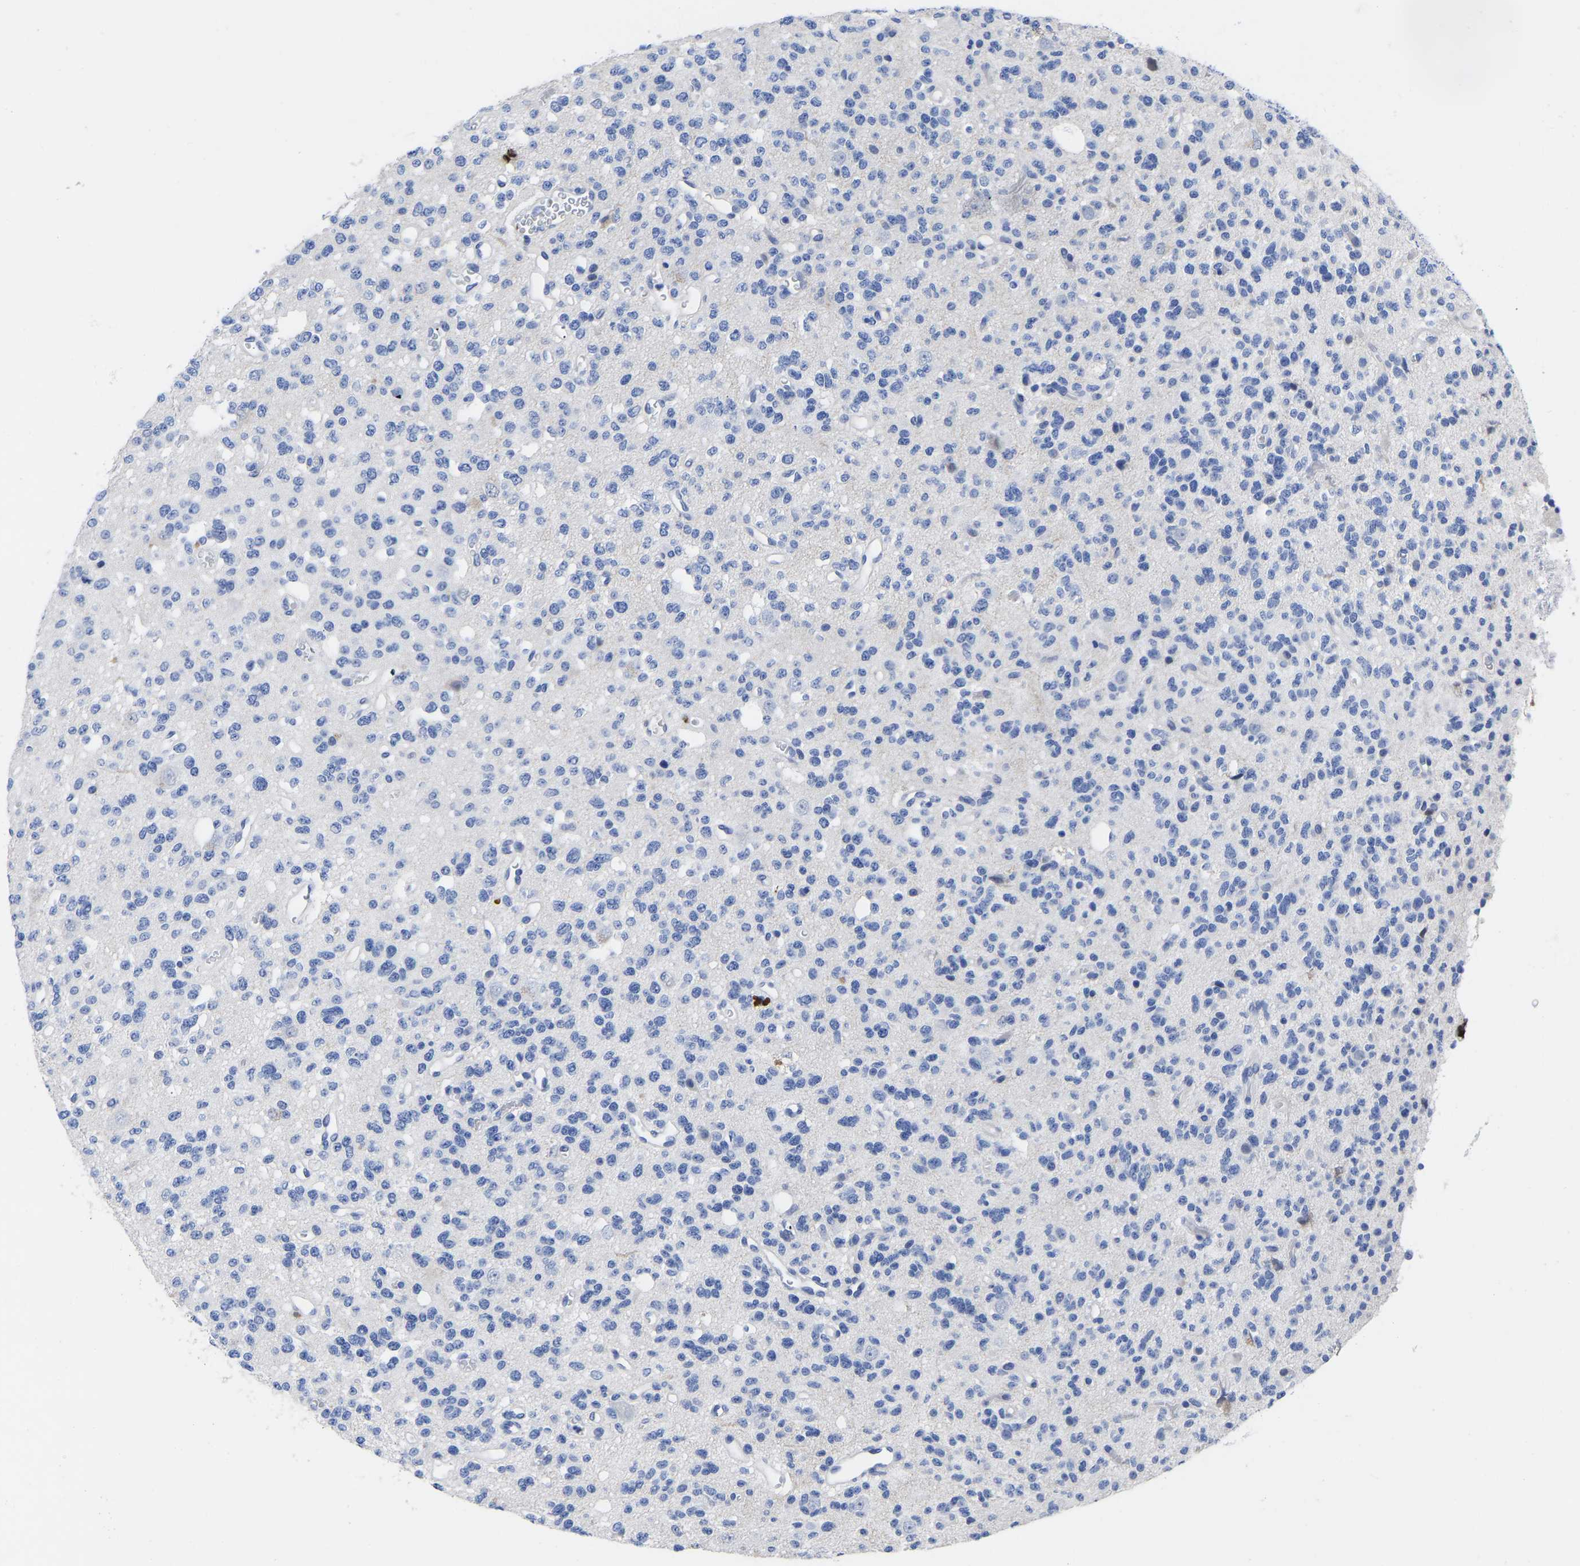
{"staining": {"intensity": "negative", "quantity": "none", "location": "none"}, "tissue": "glioma", "cell_type": "Tumor cells", "image_type": "cancer", "snomed": [{"axis": "morphology", "description": "Glioma, malignant, Low grade"}, {"axis": "topography", "description": "Brain"}], "caption": "Immunohistochemical staining of malignant low-grade glioma displays no significant staining in tumor cells.", "gene": "GPA33", "patient": {"sex": "male", "age": 38}}